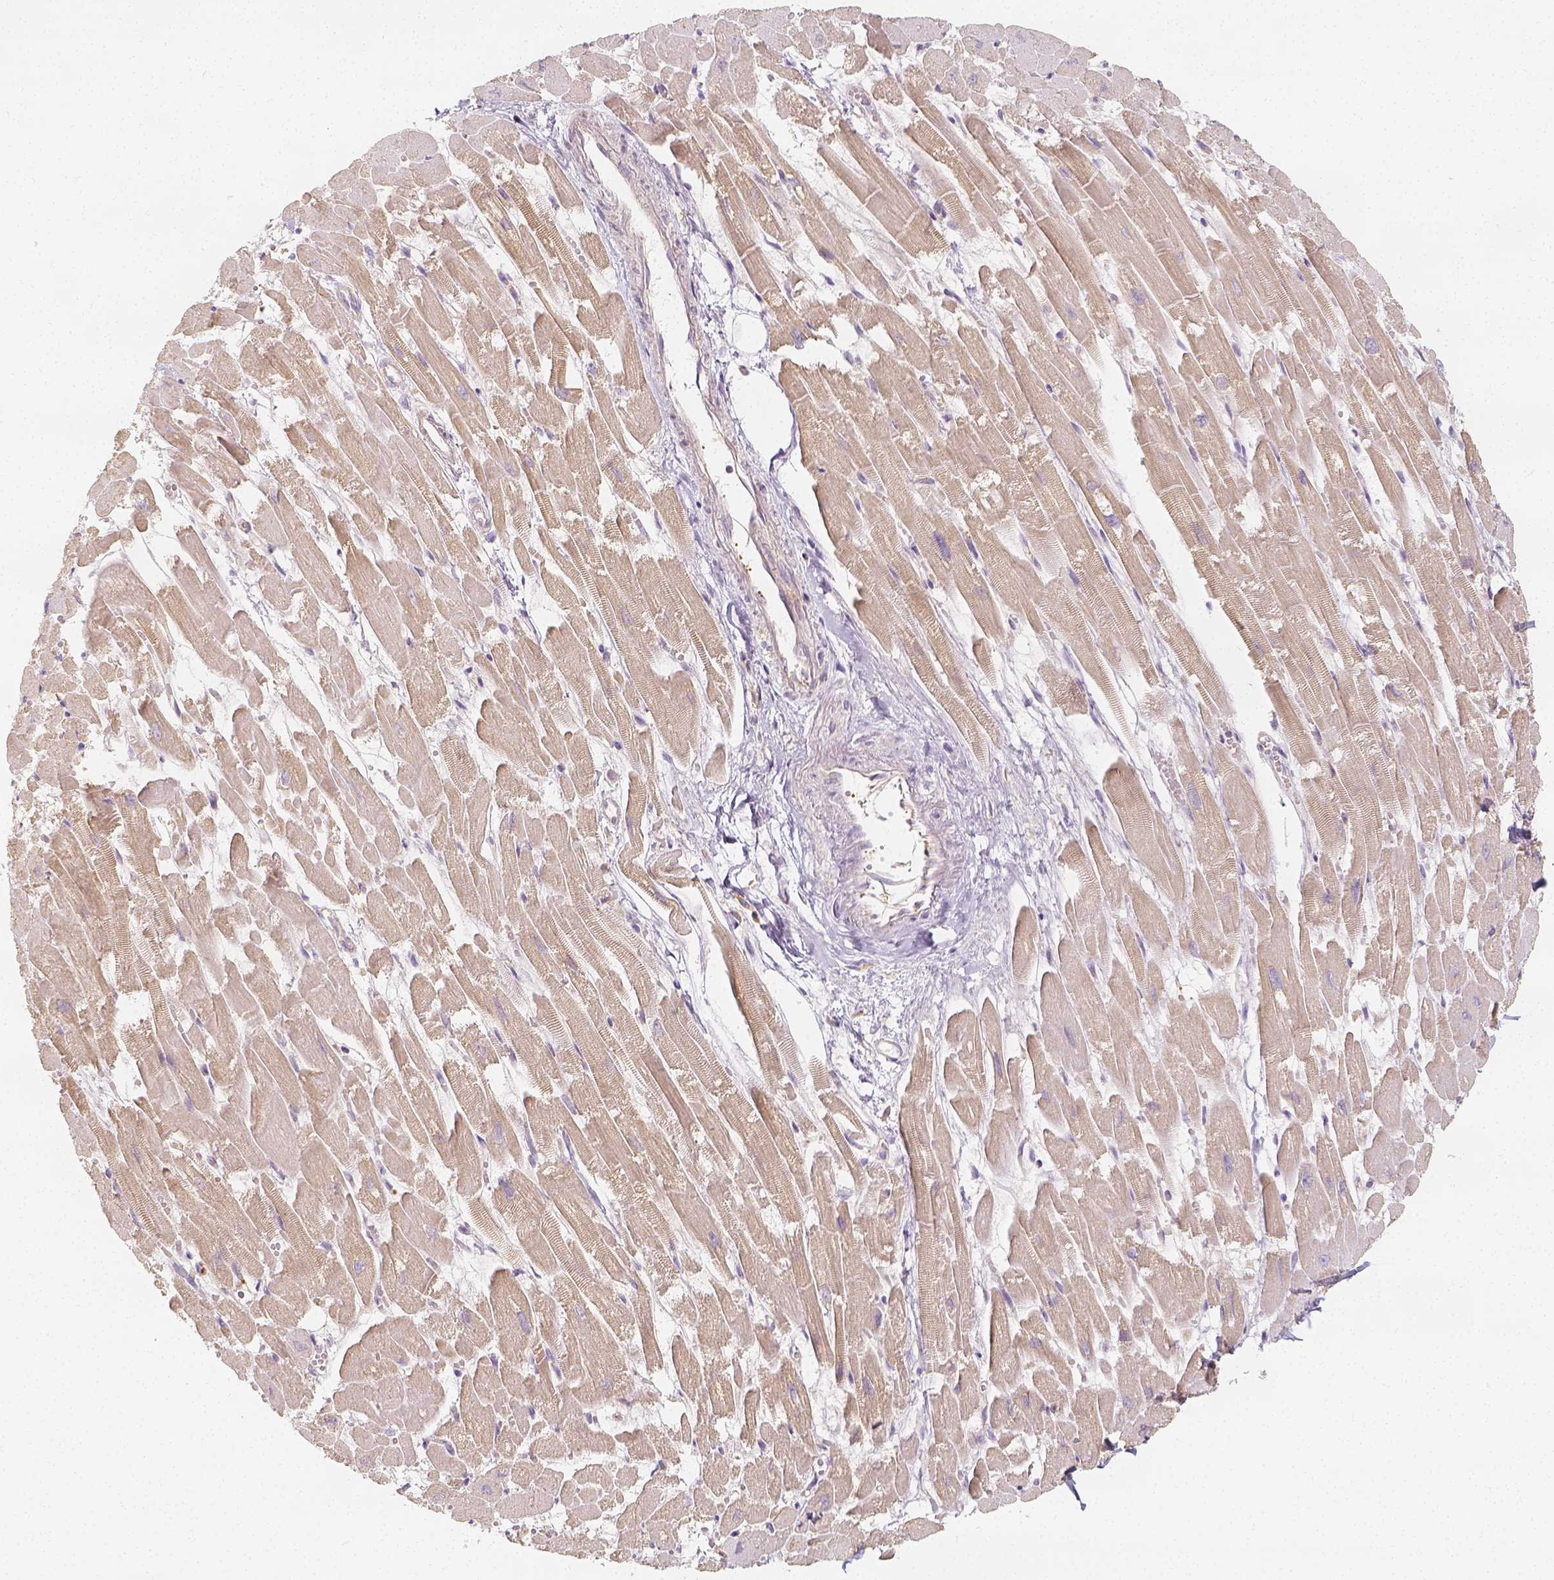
{"staining": {"intensity": "weak", "quantity": ">75%", "location": "cytoplasmic/membranous"}, "tissue": "heart muscle", "cell_type": "Cardiomyocytes", "image_type": "normal", "snomed": [{"axis": "morphology", "description": "Normal tissue, NOS"}, {"axis": "topography", "description": "Heart"}], "caption": "Protein expression analysis of normal heart muscle reveals weak cytoplasmic/membranous positivity in about >75% of cardiomyocytes.", "gene": "PTPRJ", "patient": {"sex": "female", "age": 52}}